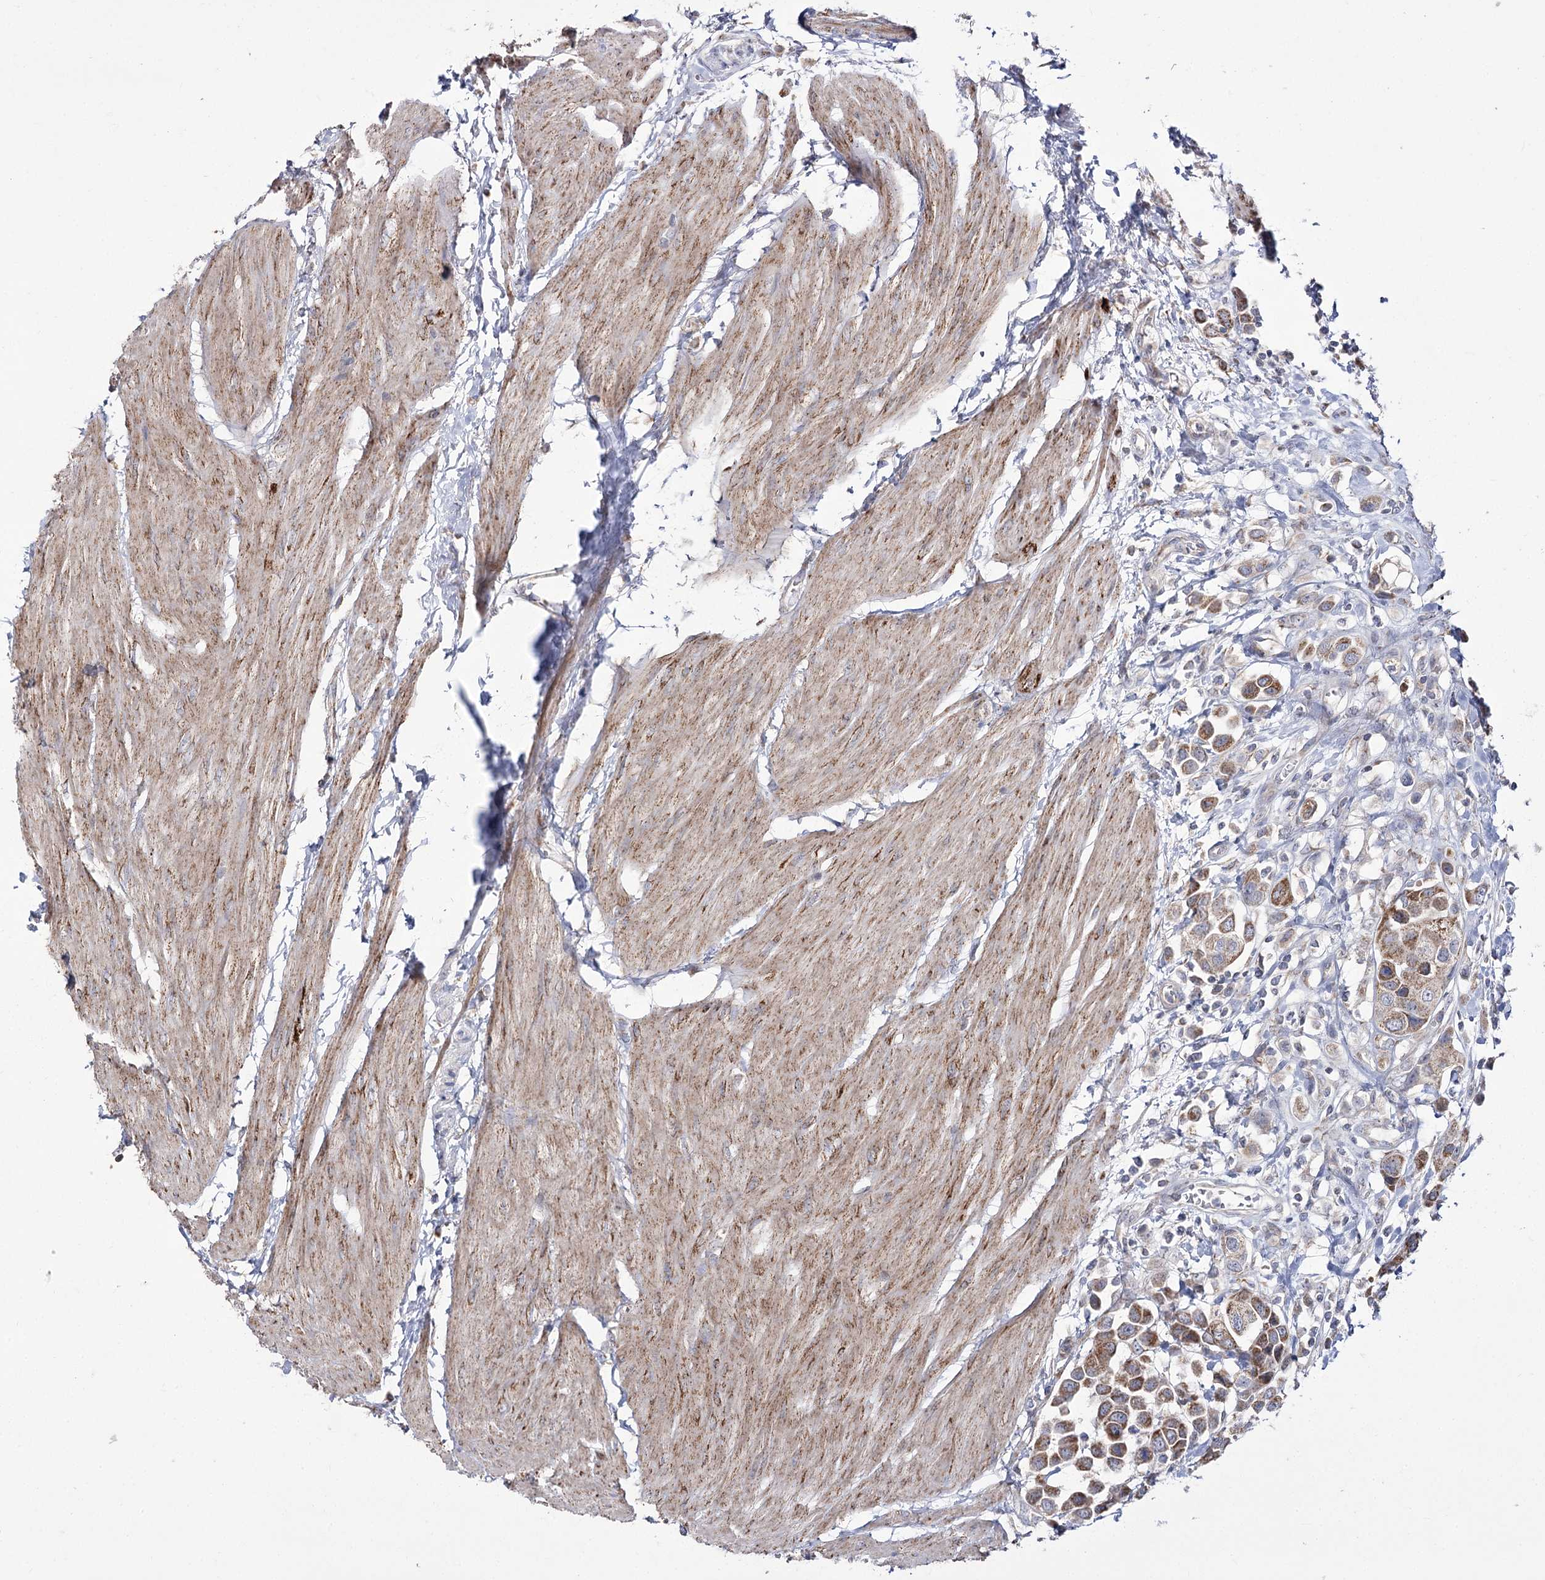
{"staining": {"intensity": "moderate", "quantity": ">75%", "location": "cytoplasmic/membranous"}, "tissue": "urothelial cancer", "cell_type": "Tumor cells", "image_type": "cancer", "snomed": [{"axis": "morphology", "description": "Urothelial carcinoma, High grade"}, {"axis": "topography", "description": "Urinary bladder"}], "caption": "The immunohistochemical stain highlights moderate cytoplasmic/membranous expression in tumor cells of high-grade urothelial carcinoma tissue.", "gene": "NADK2", "patient": {"sex": "male", "age": 50}}